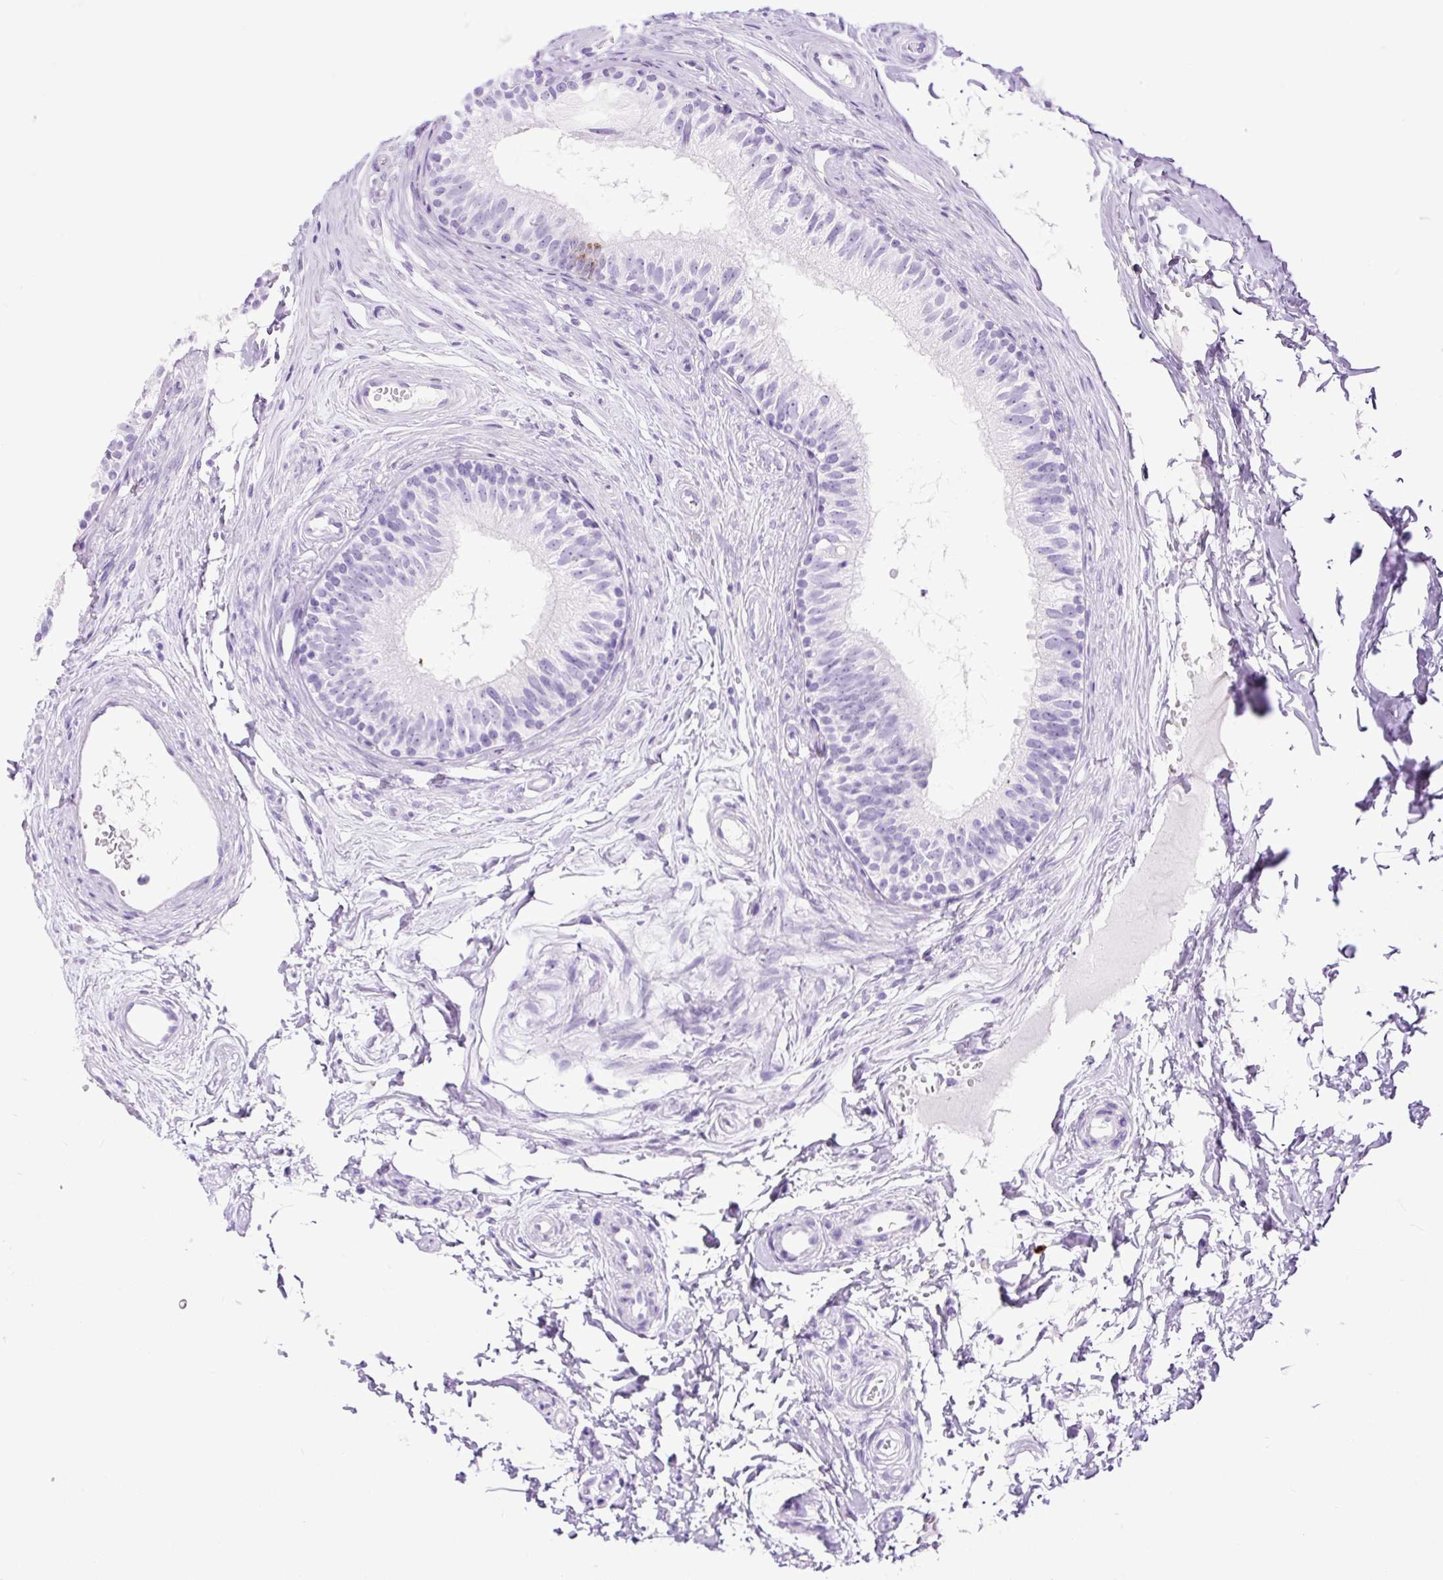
{"staining": {"intensity": "moderate", "quantity": "<25%", "location": "nuclear"}, "tissue": "epididymis", "cell_type": "Glandular cells", "image_type": "normal", "snomed": [{"axis": "morphology", "description": "Normal tissue, NOS"}, {"axis": "topography", "description": "Epididymis"}], "caption": "Immunohistochemistry (IHC) photomicrograph of unremarkable epididymis: epididymis stained using immunohistochemistry displays low levels of moderate protein expression localized specifically in the nuclear of glandular cells, appearing as a nuclear brown color.", "gene": "RACGAP1", "patient": {"sex": "male", "age": 45}}